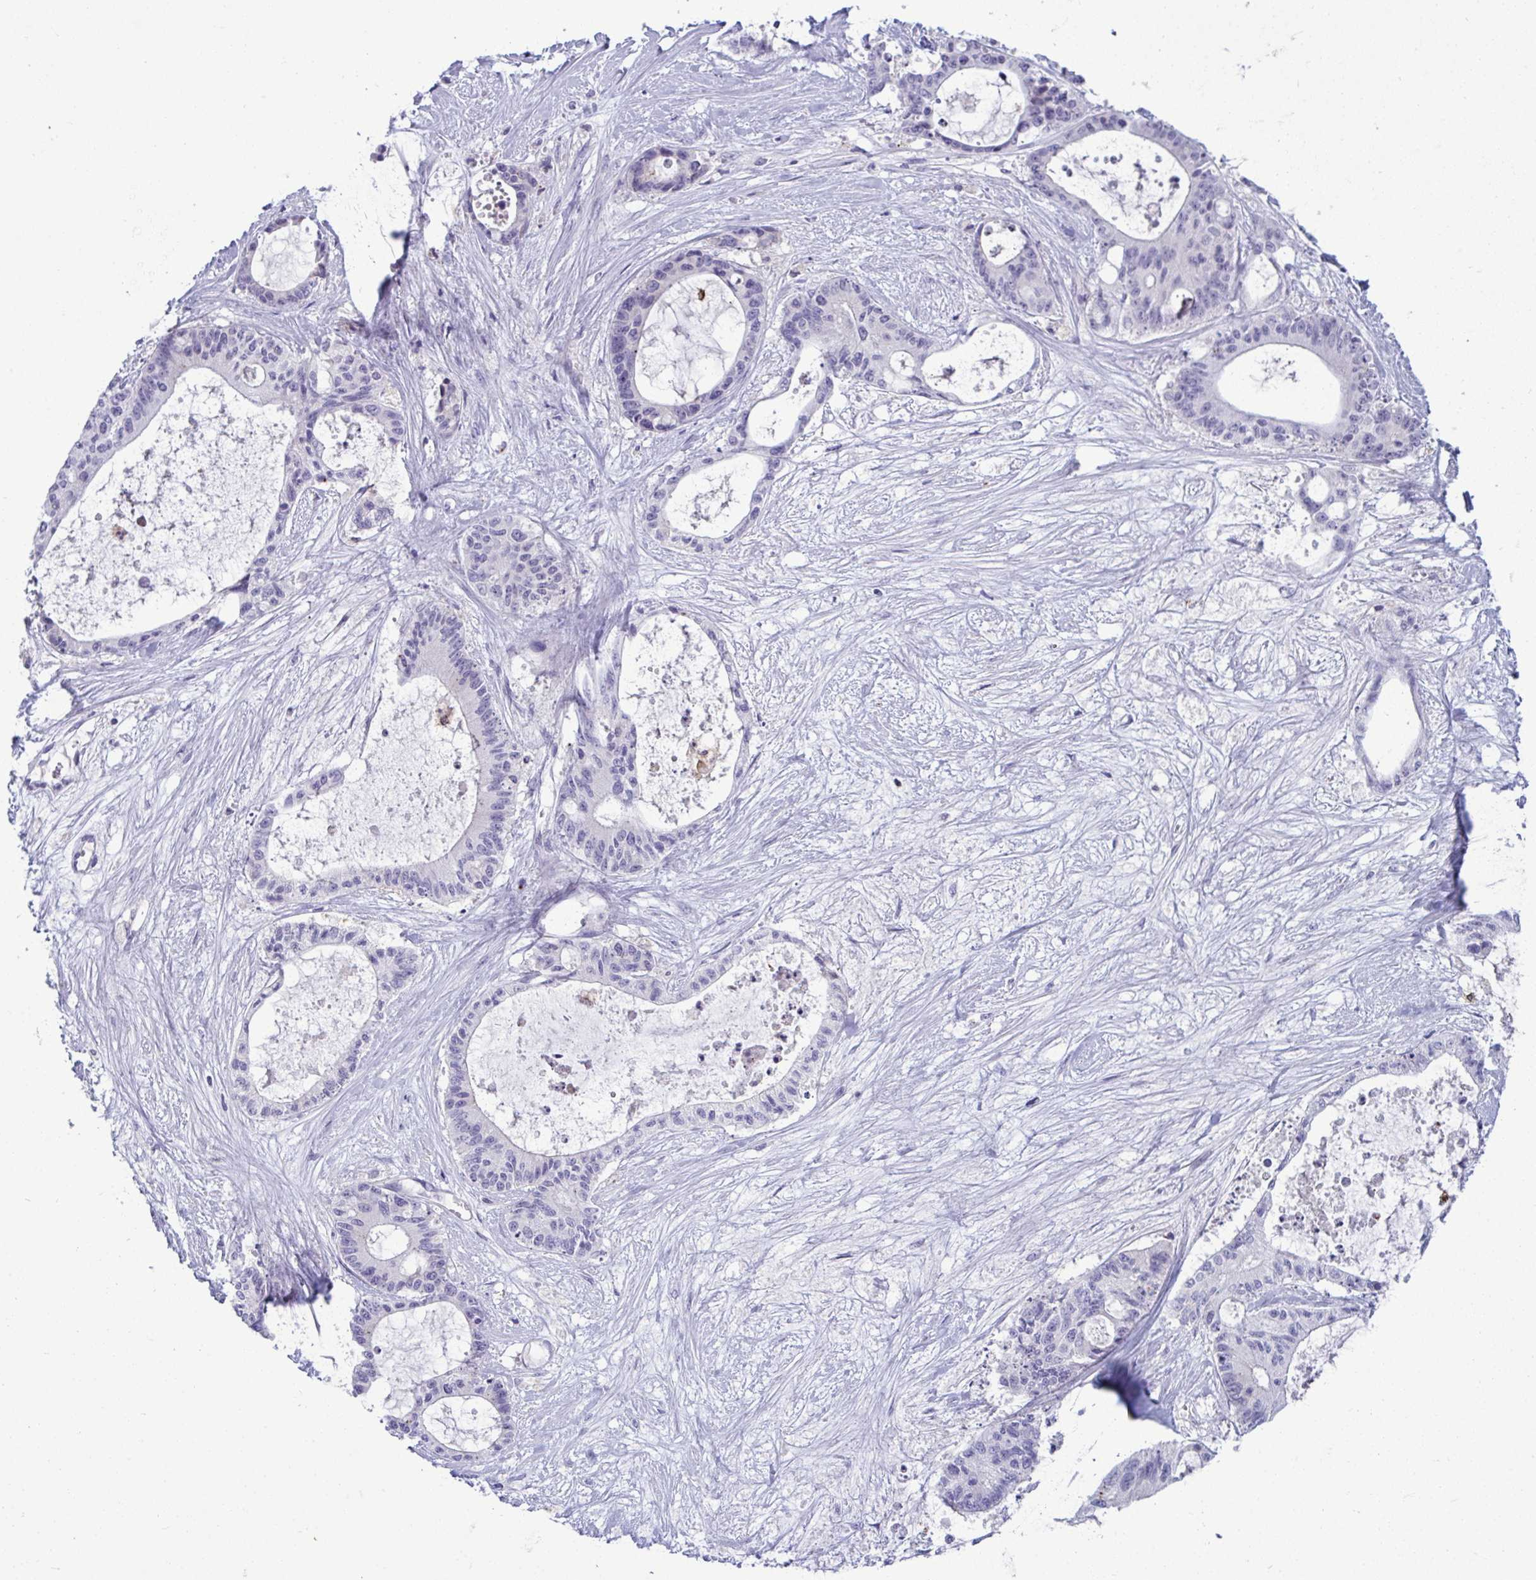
{"staining": {"intensity": "negative", "quantity": "none", "location": "none"}, "tissue": "liver cancer", "cell_type": "Tumor cells", "image_type": "cancer", "snomed": [{"axis": "morphology", "description": "Normal tissue, NOS"}, {"axis": "morphology", "description": "Cholangiocarcinoma"}, {"axis": "topography", "description": "Liver"}, {"axis": "topography", "description": "Peripheral nerve tissue"}], "caption": "A photomicrograph of liver cancer stained for a protein displays no brown staining in tumor cells. (DAB (3,3'-diaminobenzidine) immunohistochemistry (IHC), high magnification).", "gene": "RGPD5", "patient": {"sex": "female", "age": 73}}